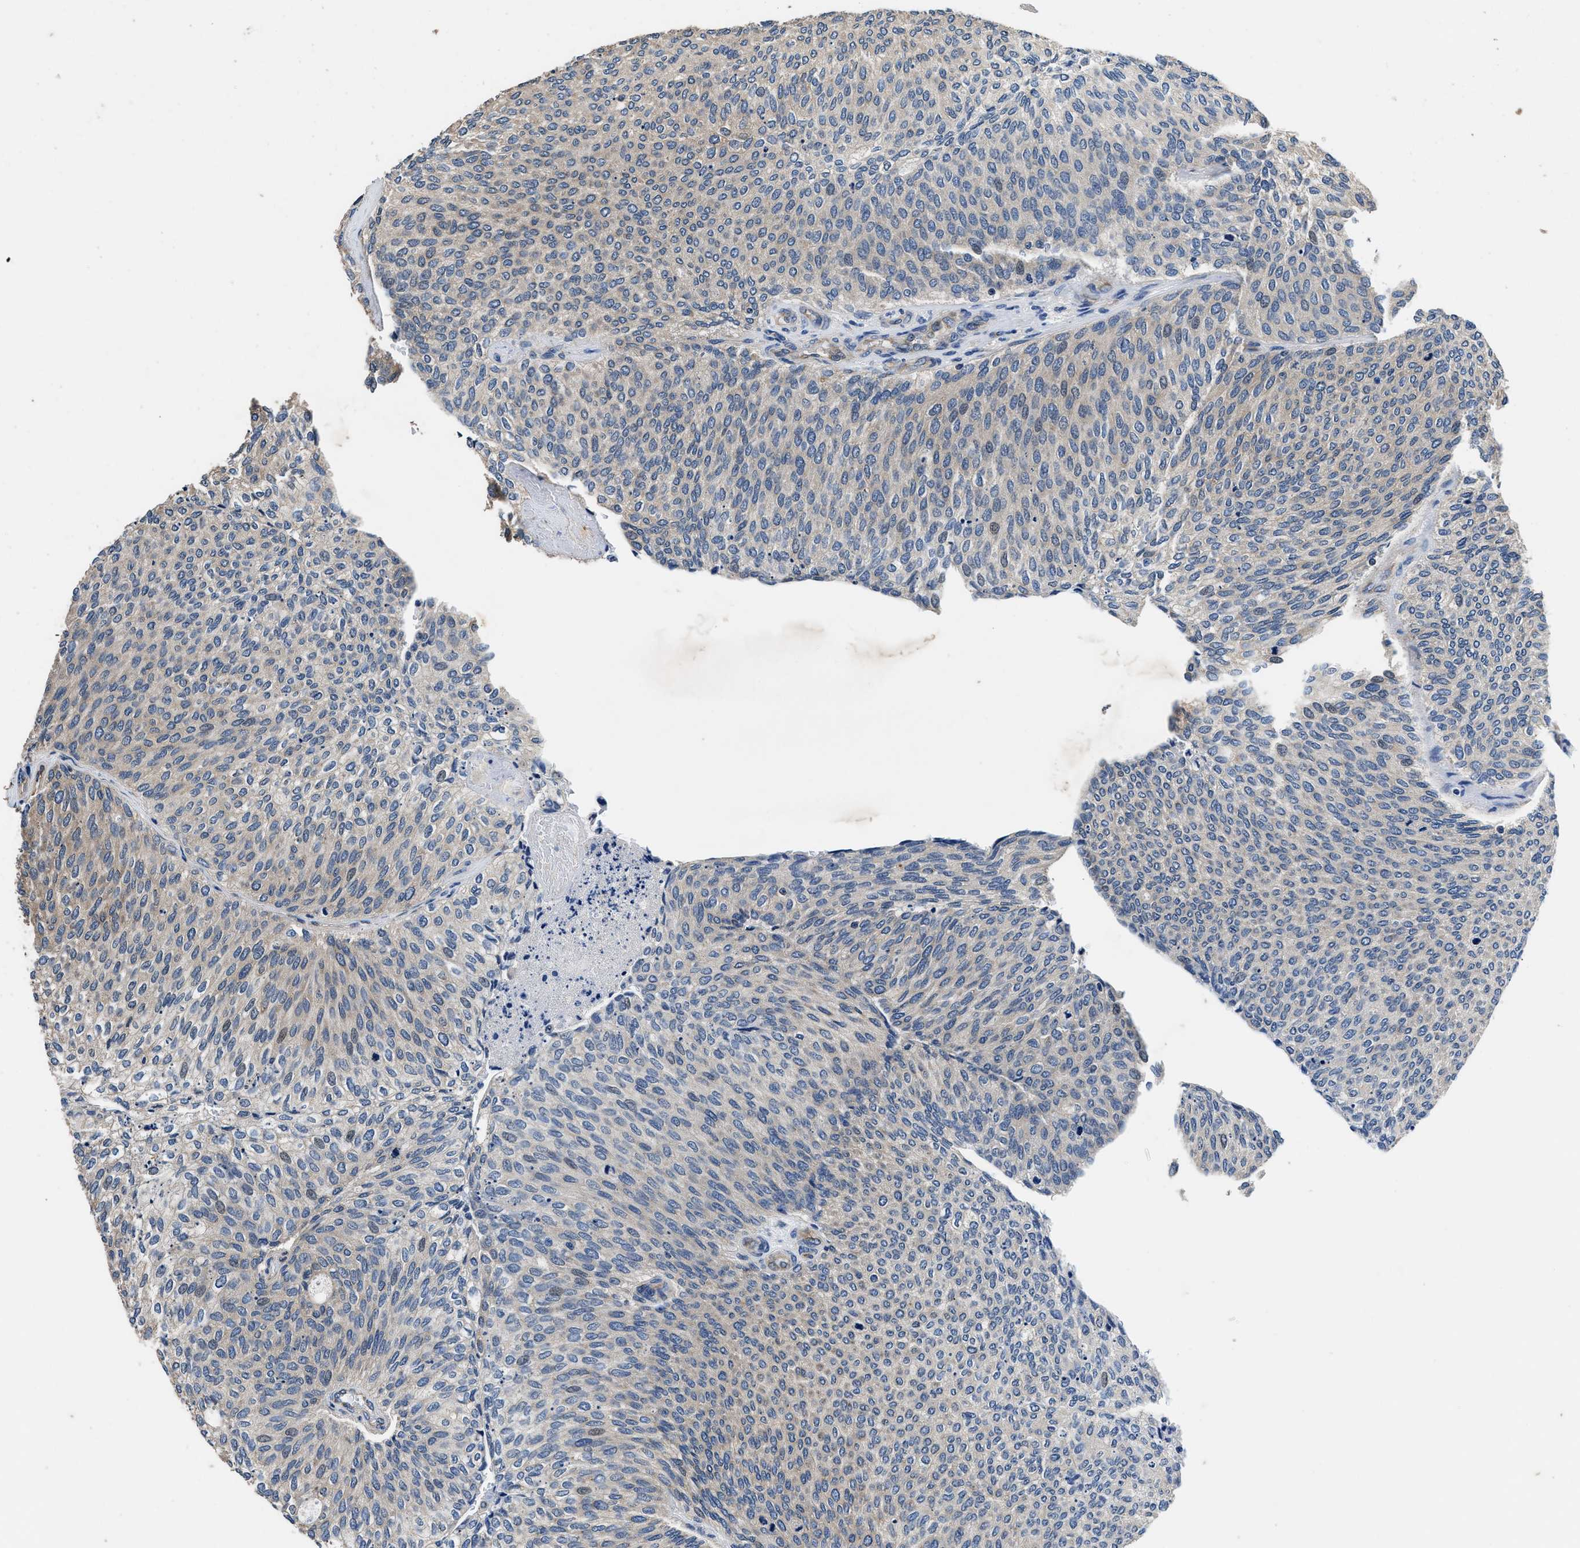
{"staining": {"intensity": "weak", "quantity": ">75%", "location": "cytoplasmic/membranous"}, "tissue": "urothelial cancer", "cell_type": "Tumor cells", "image_type": "cancer", "snomed": [{"axis": "morphology", "description": "Urothelial carcinoma, Low grade"}, {"axis": "topography", "description": "Urinary bladder"}], "caption": "Urothelial cancer stained for a protein demonstrates weak cytoplasmic/membranous positivity in tumor cells. (Brightfield microscopy of DAB IHC at high magnification).", "gene": "DHRS7B", "patient": {"sex": "female", "age": 79}}